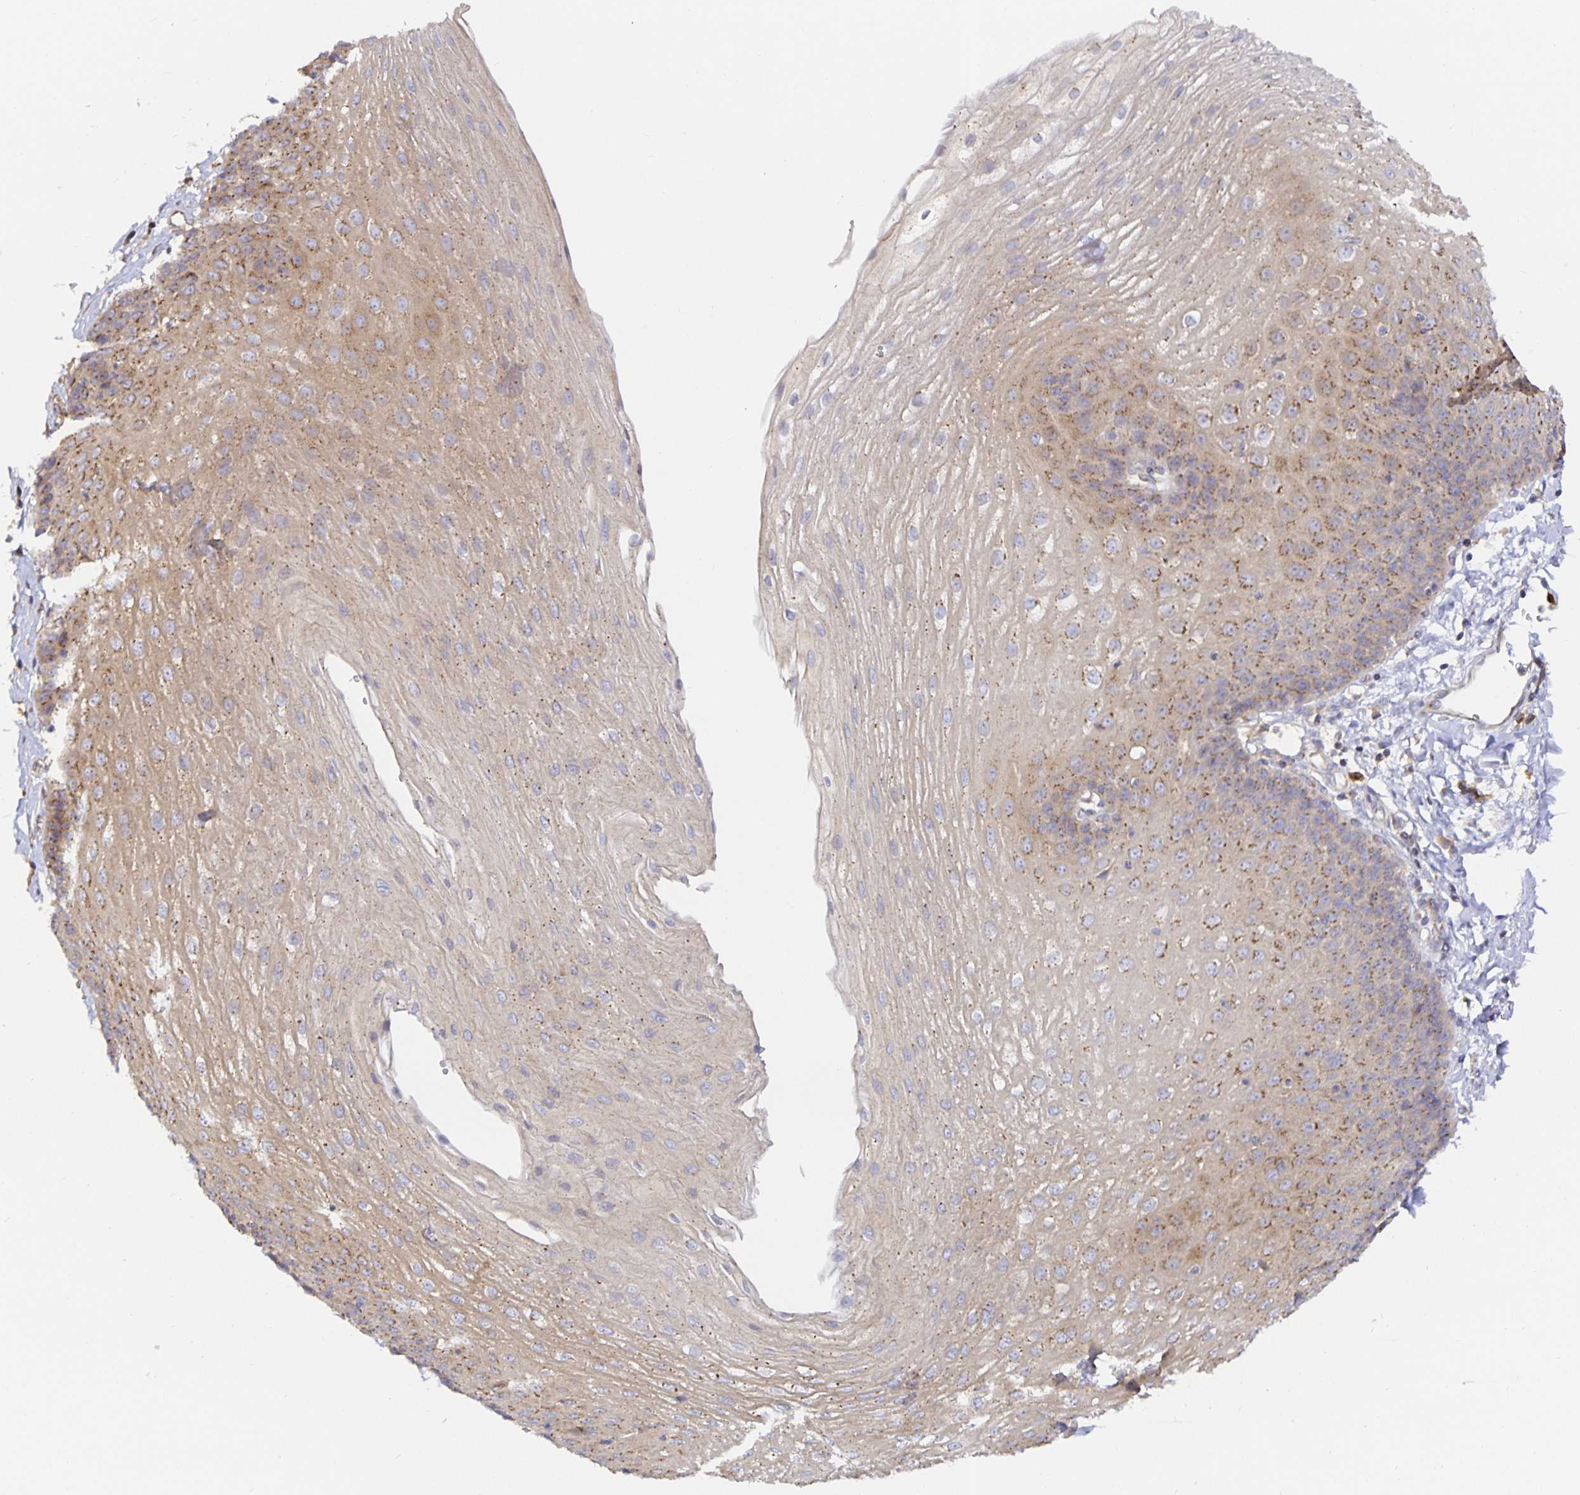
{"staining": {"intensity": "moderate", "quantity": "25%-75%", "location": "cytoplasmic/membranous"}, "tissue": "esophagus", "cell_type": "Squamous epithelial cells", "image_type": "normal", "snomed": [{"axis": "morphology", "description": "Normal tissue, NOS"}, {"axis": "topography", "description": "Esophagus"}], "caption": "DAB immunohistochemical staining of unremarkable esophagus reveals moderate cytoplasmic/membranous protein expression in about 25%-75% of squamous epithelial cells.", "gene": "USO1", "patient": {"sex": "female", "age": 81}}